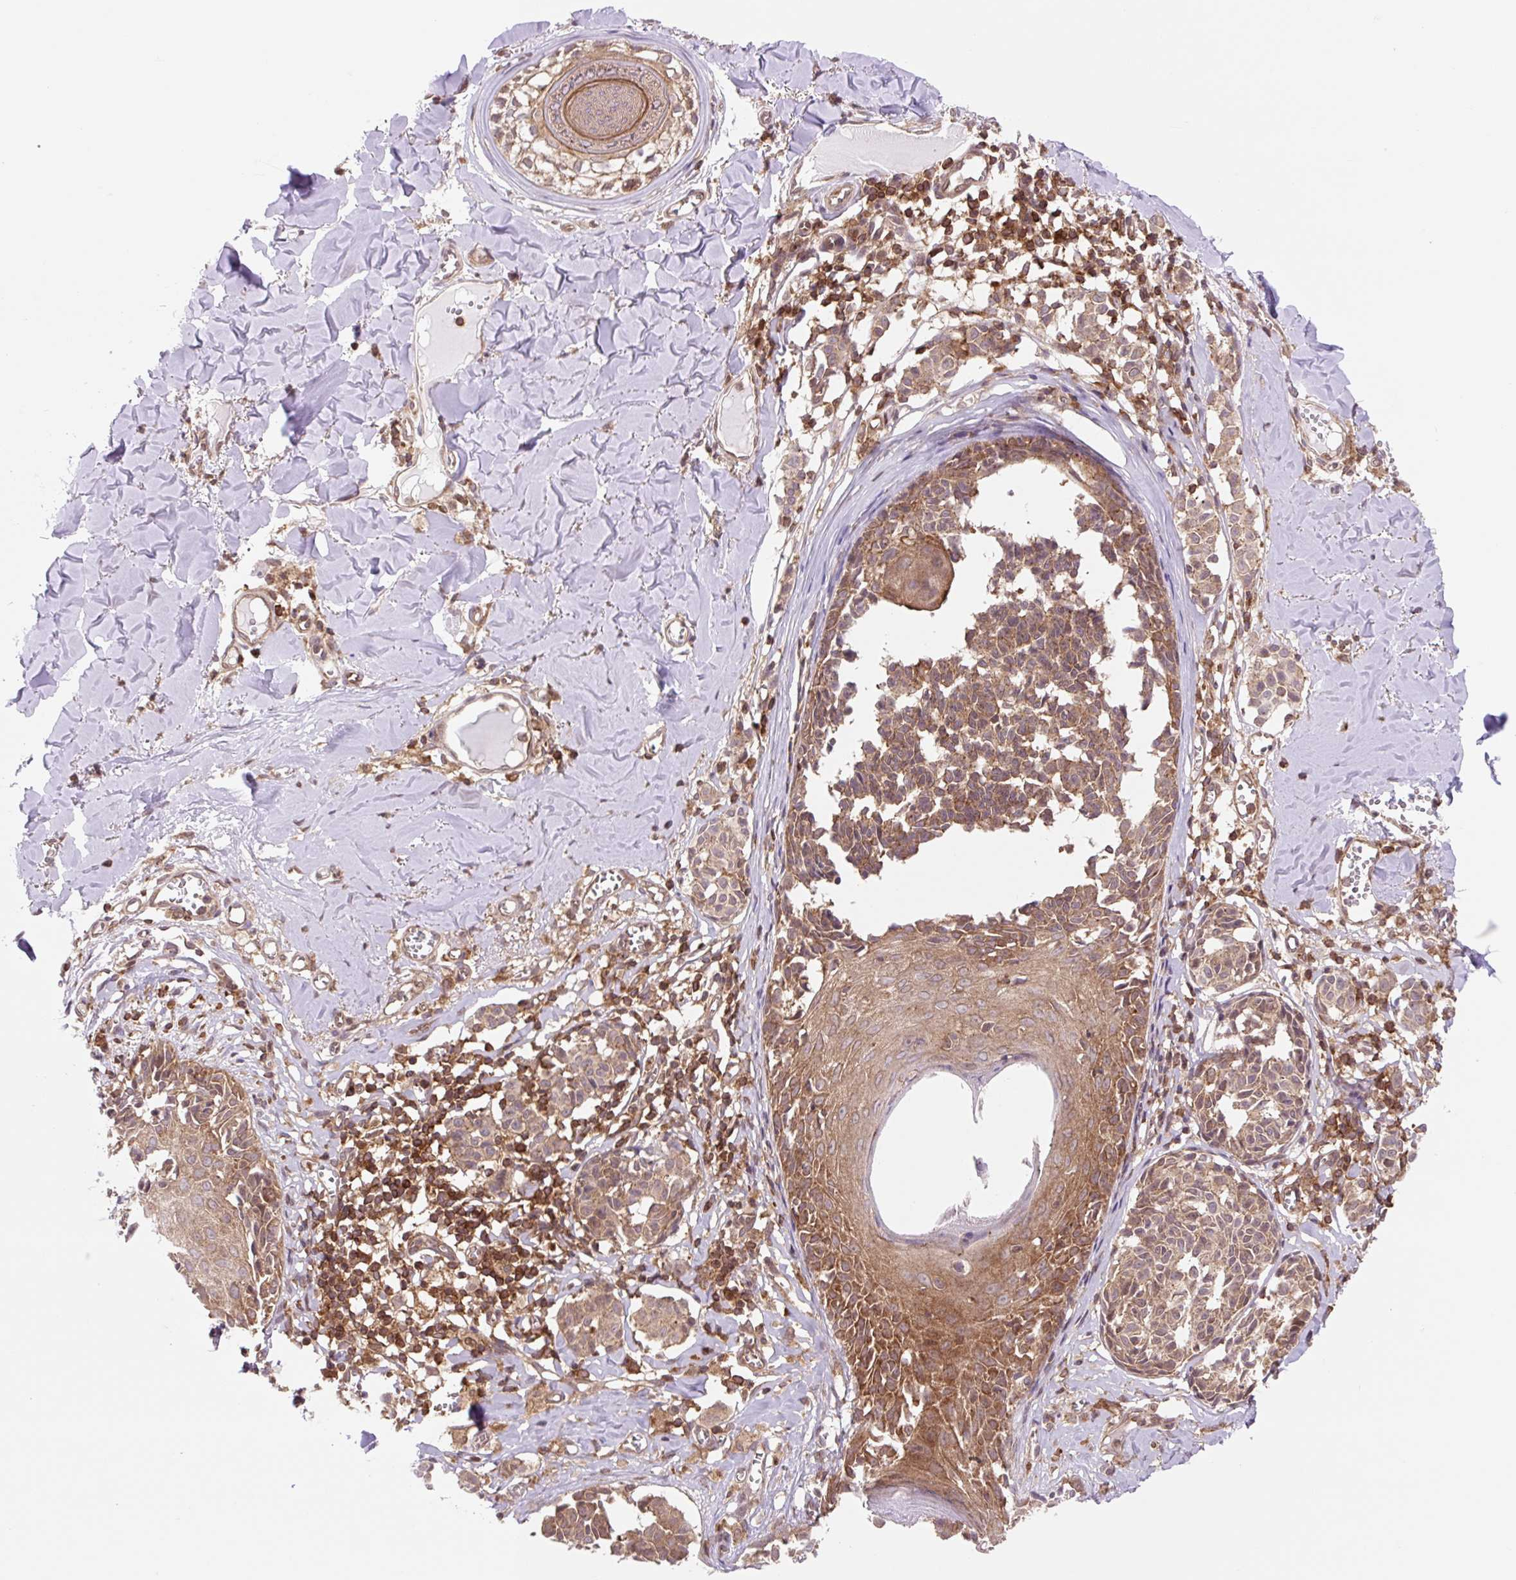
{"staining": {"intensity": "moderate", "quantity": ">75%", "location": "cytoplasmic/membranous"}, "tissue": "melanoma", "cell_type": "Tumor cells", "image_type": "cancer", "snomed": [{"axis": "morphology", "description": "Malignant melanoma, NOS"}, {"axis": "topography", "description": "Skin"}], "caption": "Malignant melanoma stained for a protein reveals moderate cytoplasmic/membranous positivity in tumor cells.", "gene": "VPS4A", "patient": {"sex": "female", "age": 43}}